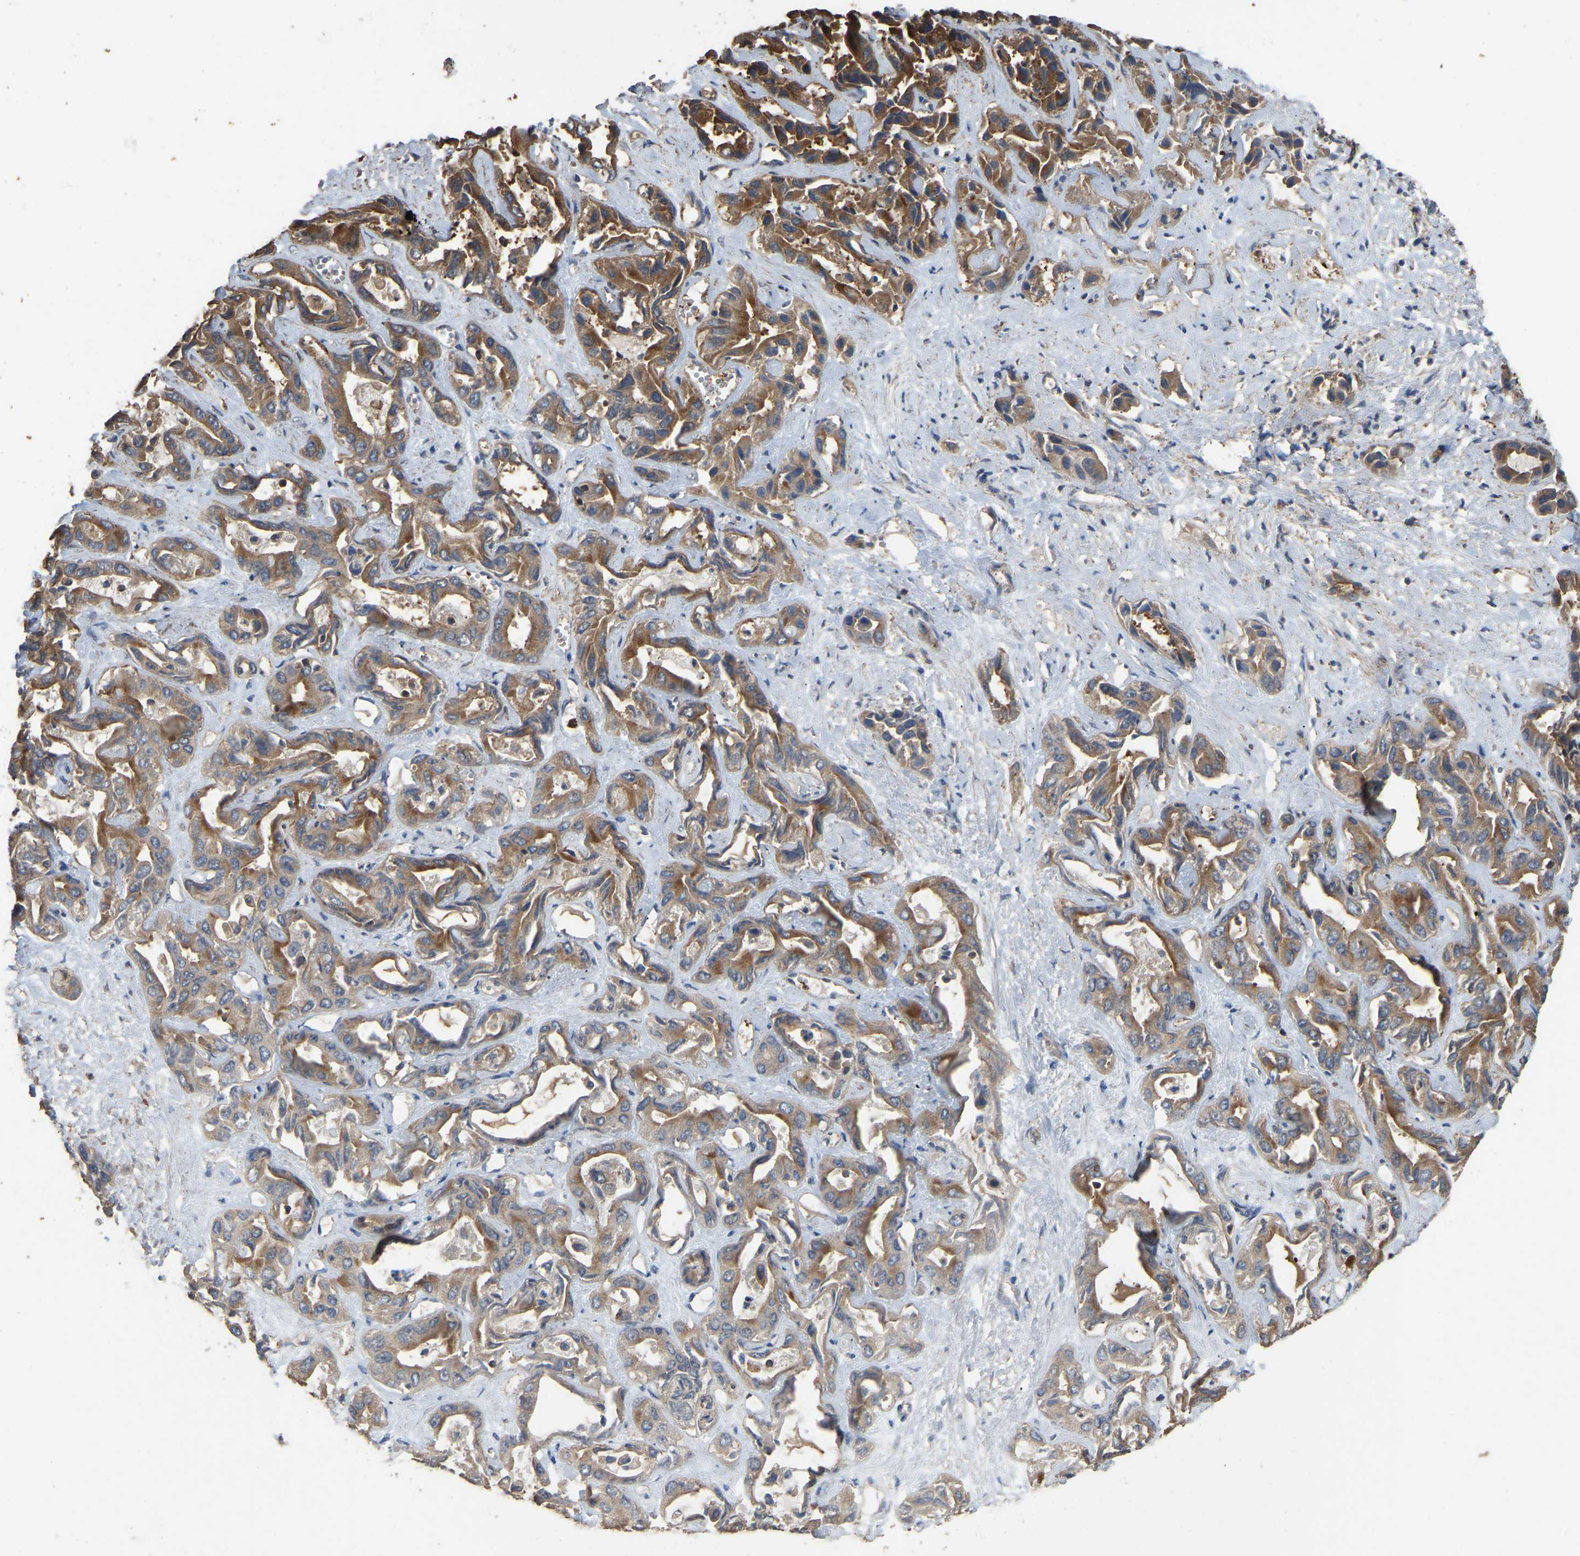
{"staining": {"intensity": "strong", "quantity": "25%-75%", "location": "cytoplasmic/membranous"}, "tissue": "liver cancer", "cell_type": "Tumor cells", "image_type": "cancer", "snomed": [{"axis": "morphology", "description": "Cholangiocarcinoma"}, {"axis": "topography", "description": "Liver"}], "caption": "Immunohistochemical staining of cholangiocarcinoma (liver) reveals high levels of strong cytoplasmic/membranous protein staining in about 25%-75% of tumor cells.", "gene": "FHIT", "patient": {"sex": "female", "age": 52}}